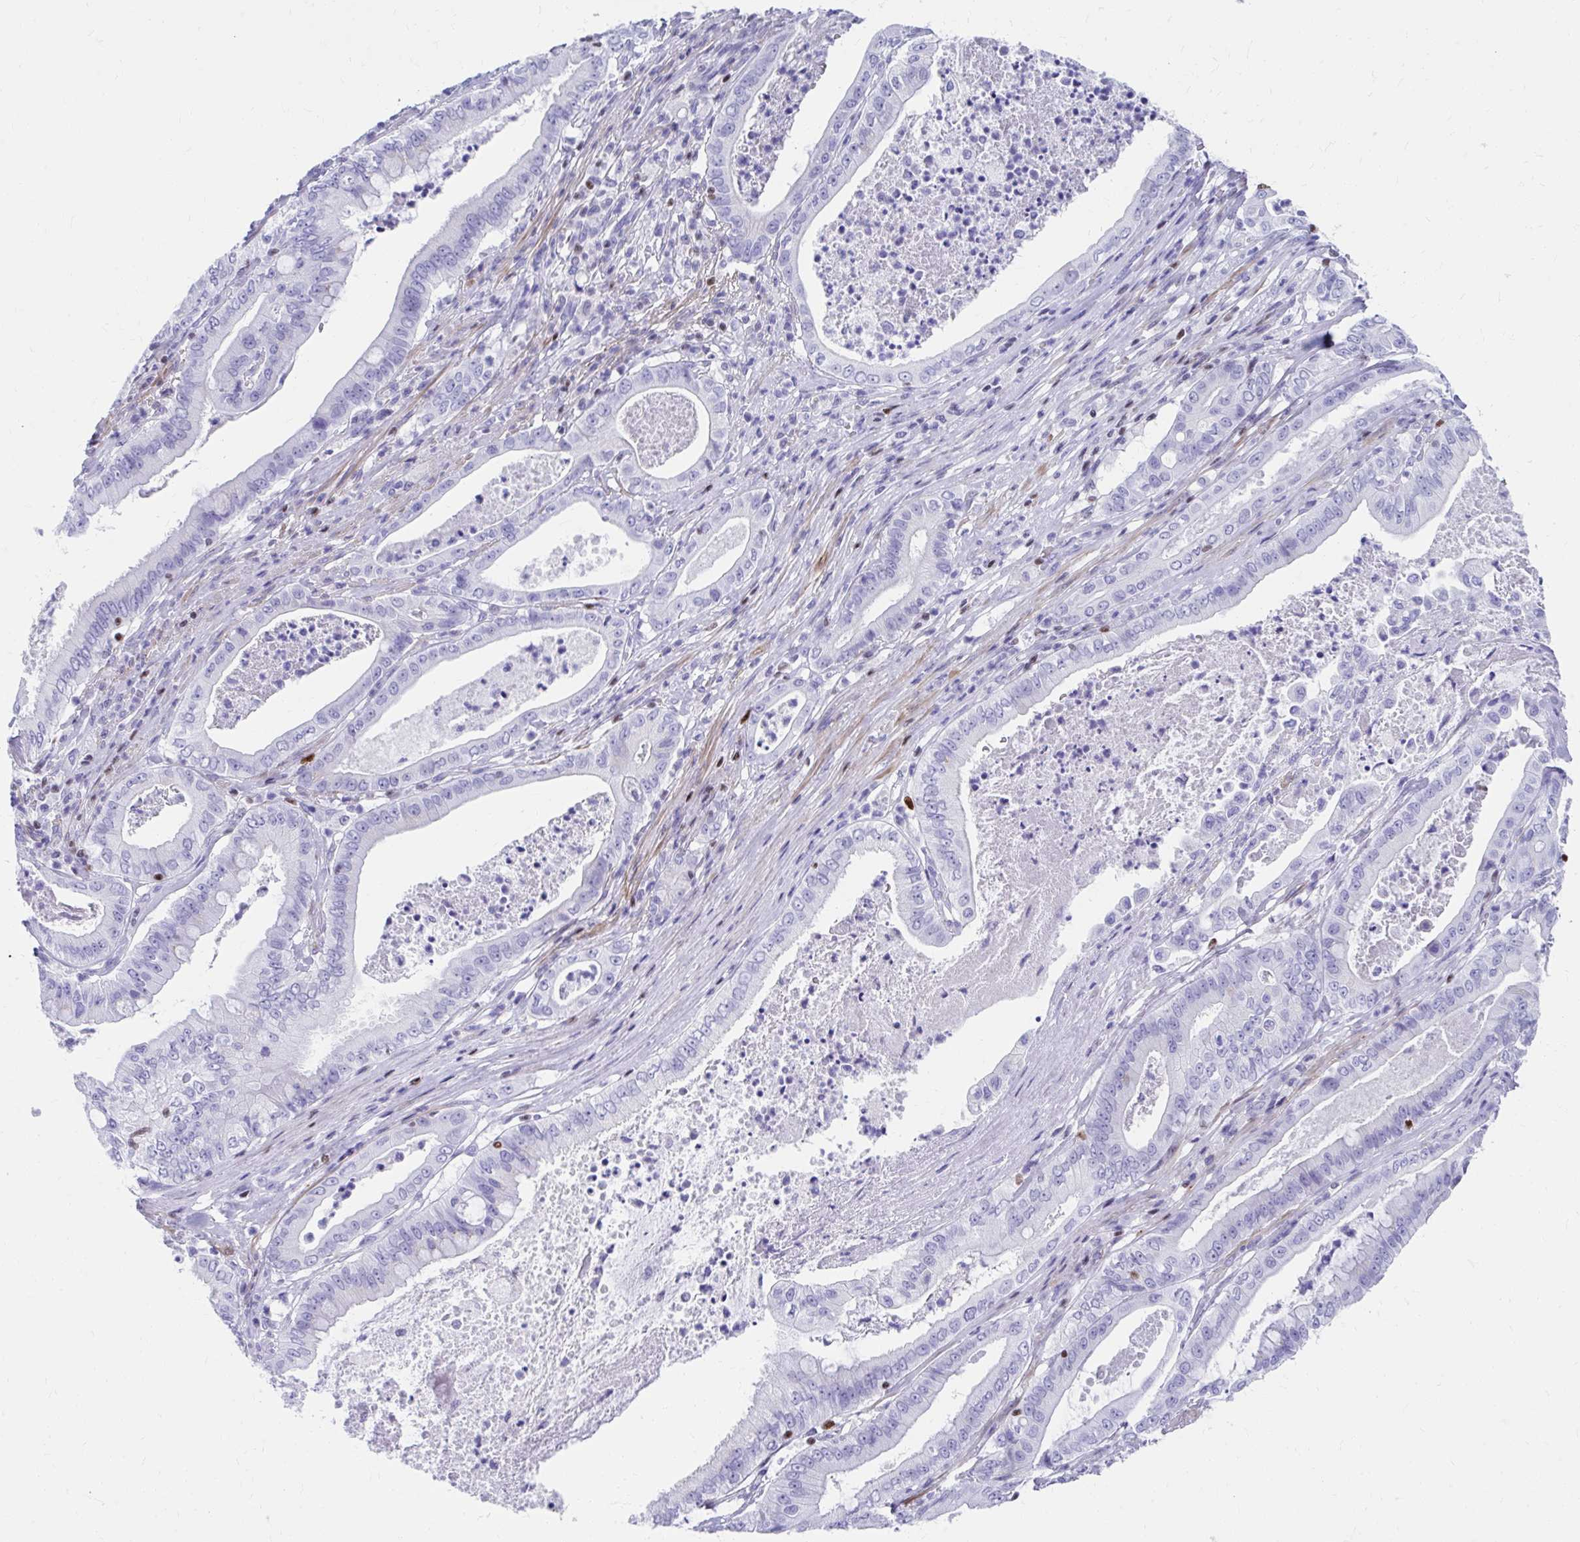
{"staining": {"intensity": "negative", "quantity": "none", "location": "none"}, "tissue": "pancreatic cancer", "cell_type": "Tumor cells", "image_type": "cancer", "snomed": [{"axis": "morphology", "description": "Adenocarcinoma, NOS"}, {"axis": "topography", "description": "Pancreas"}], "caption": "High magnification brightfield microscopy of pancreatic cancer stained with DAB (brown) and counterstained with hematoxylin (blue): tumor cells show no significant positivity.", "gene": "RUNX3", "patient": {"sex": "male", "age": 71}}